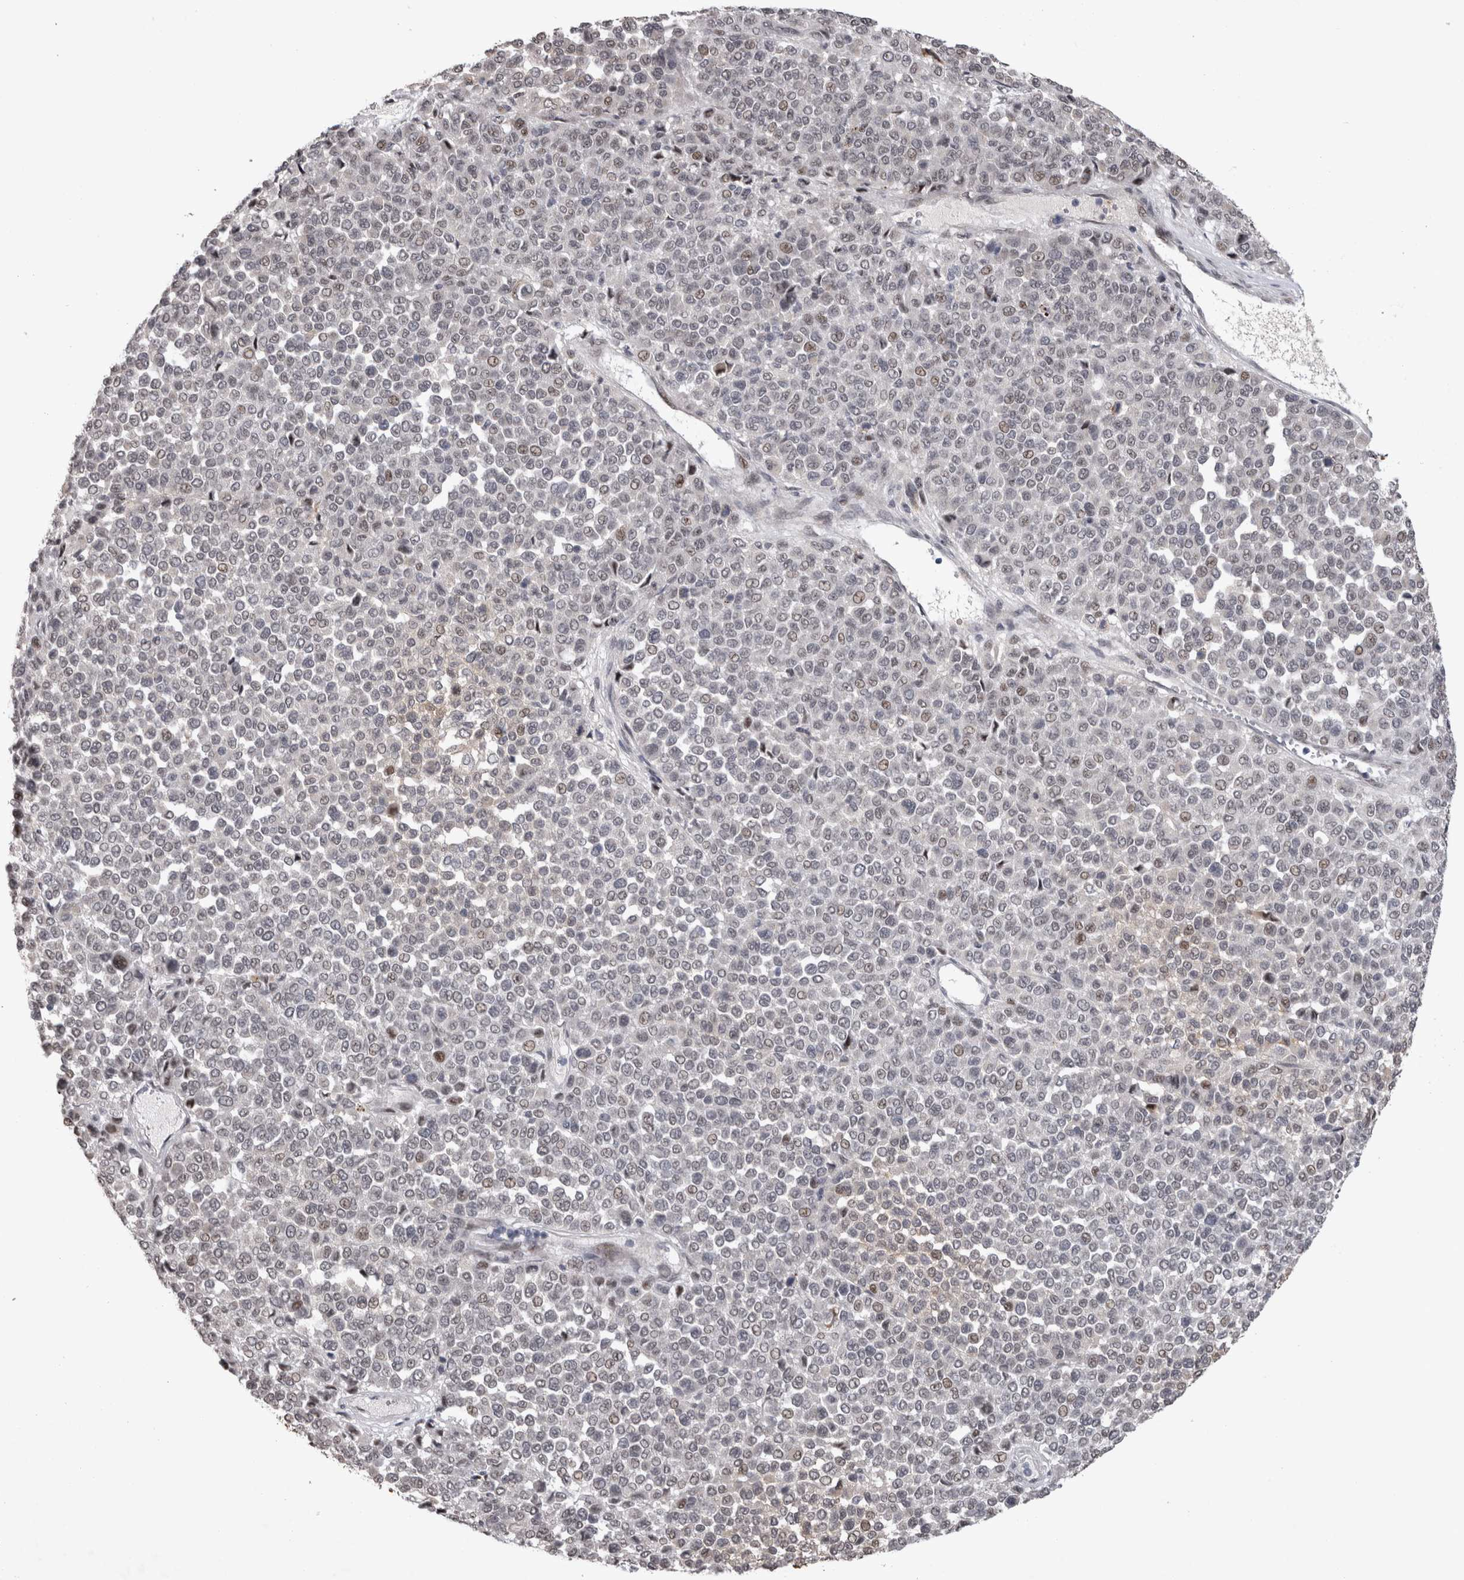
{"staining": {"intensity": "weak", "quantity": "<25%", "location": "nuclear"}, "tissue": "melanoma", "cell_type": "Tumor cells", "image_type": "cancer", "snomed": [{"axis": "morphology", "description": "Malignant melanoma, Metastatic site"}, {"axis": "topography", "description": "Pancreas"}], "caption": "The immunohistochemistry photomicrograph has no significant positivity in tumor cells of melanoma tissue.", "gene": "IFI44", "patient": {"sex": "female", "age": 30}}